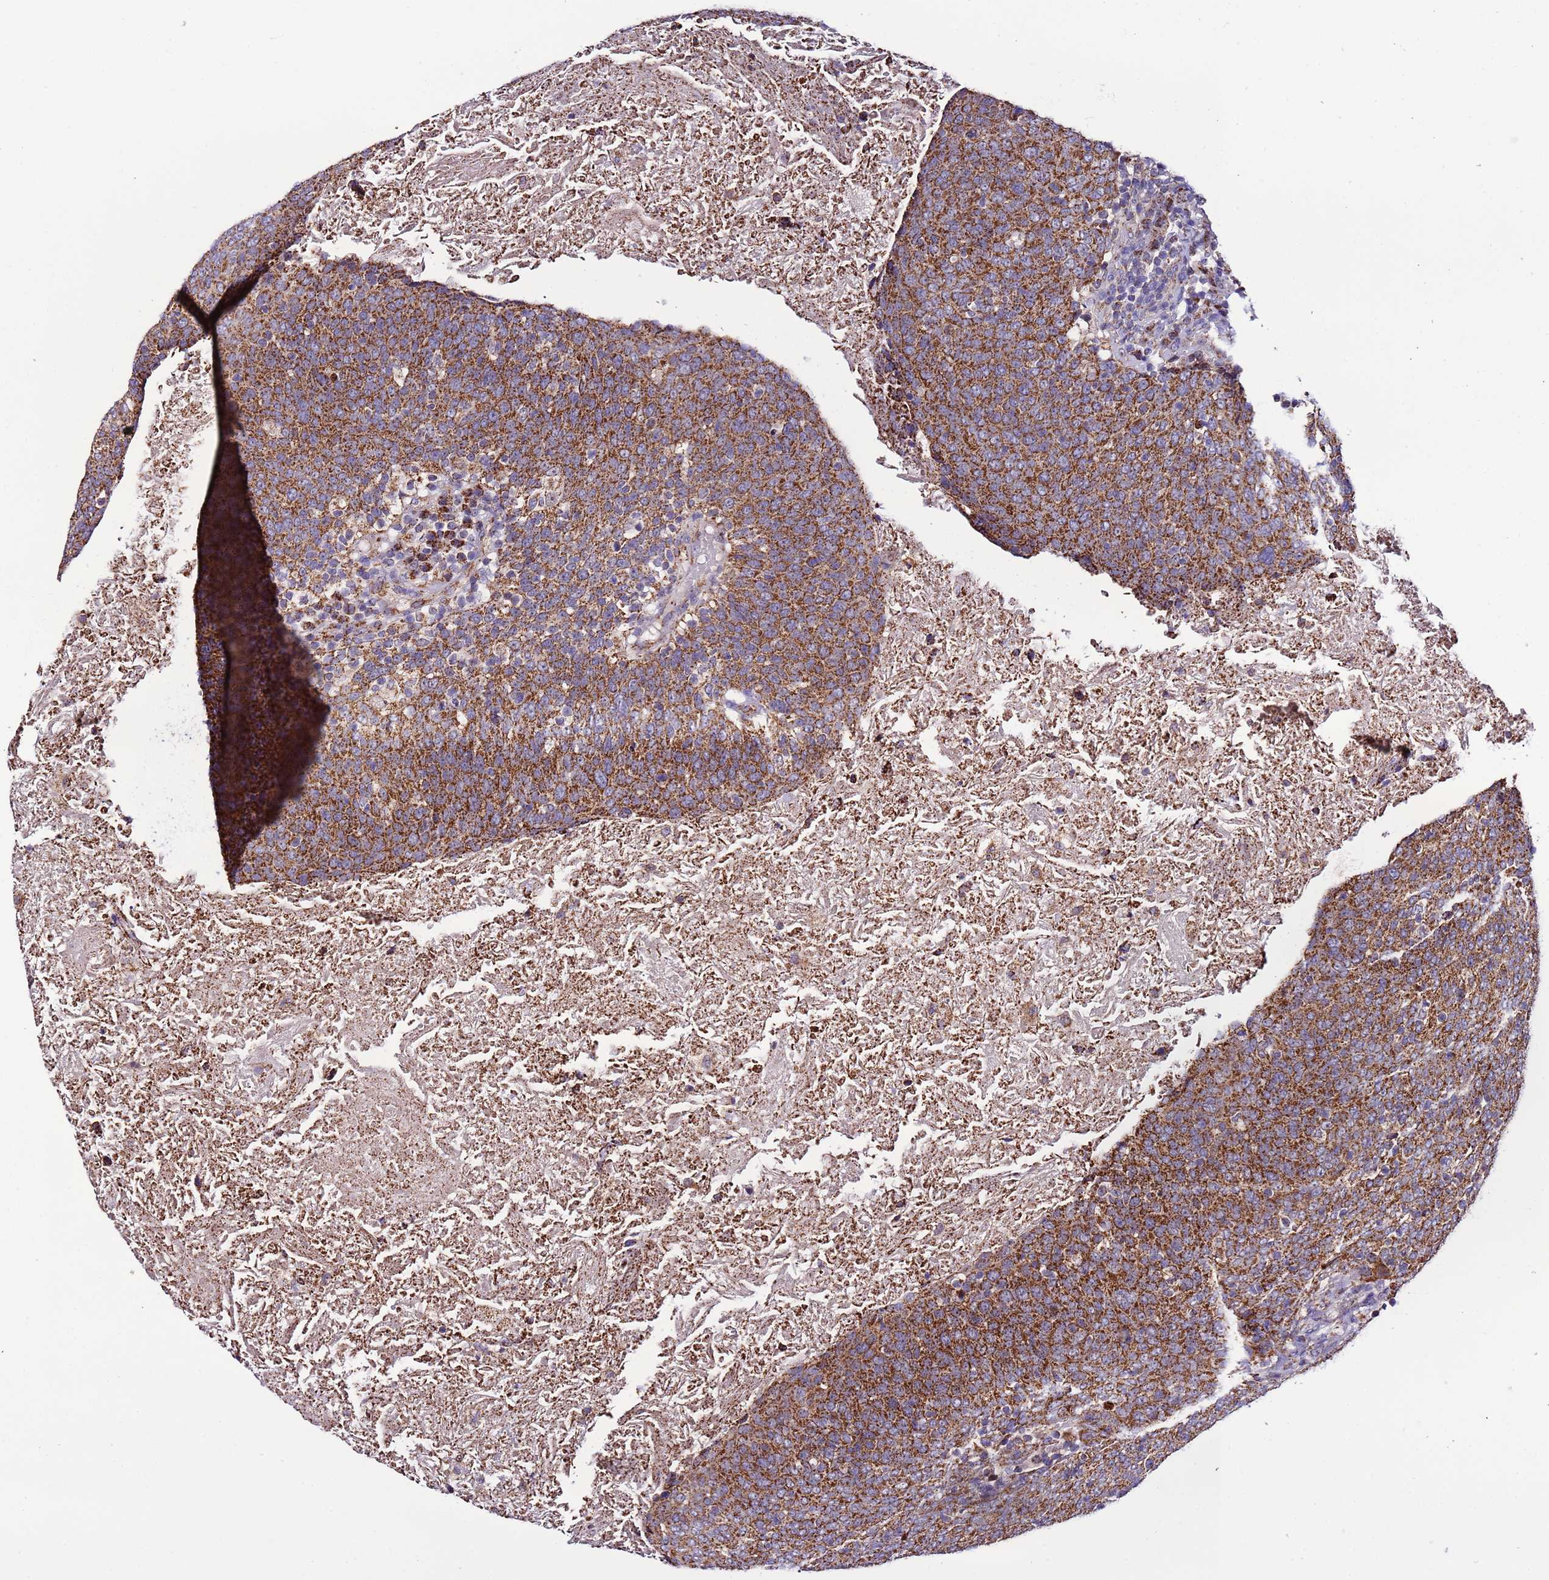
{"staining": {"intensity": "strong", "quantity": ">75%", "location": "cytoplasmic/membranous"}, "tissue": "head and neck cancer", "cell_type": "Tumor cells", "image_type": "cancer", "snomed": [{"axis": "morphology", "description": "Squamous cell carcinoma, NOS"}, {"axis": "morphology", "description": "Squamous cell carcinoma, metastatic, NOS"}, {"axis": "topography", "description": "Lymph node"}, {"axis": "topography", "description": "Head-Neck"}], "caption": "Metastatic squamous cell carcinoma (head and neck) stained with DAB (3,3'-diaminobenzidine) immunohistochemistry (IHC) reveals high levels of strong cytoplasmic/membranous staining in approximately >75% of tumor cells.", "gene": "UEVLD", "patient": {"sex": "male", "age": 62}}